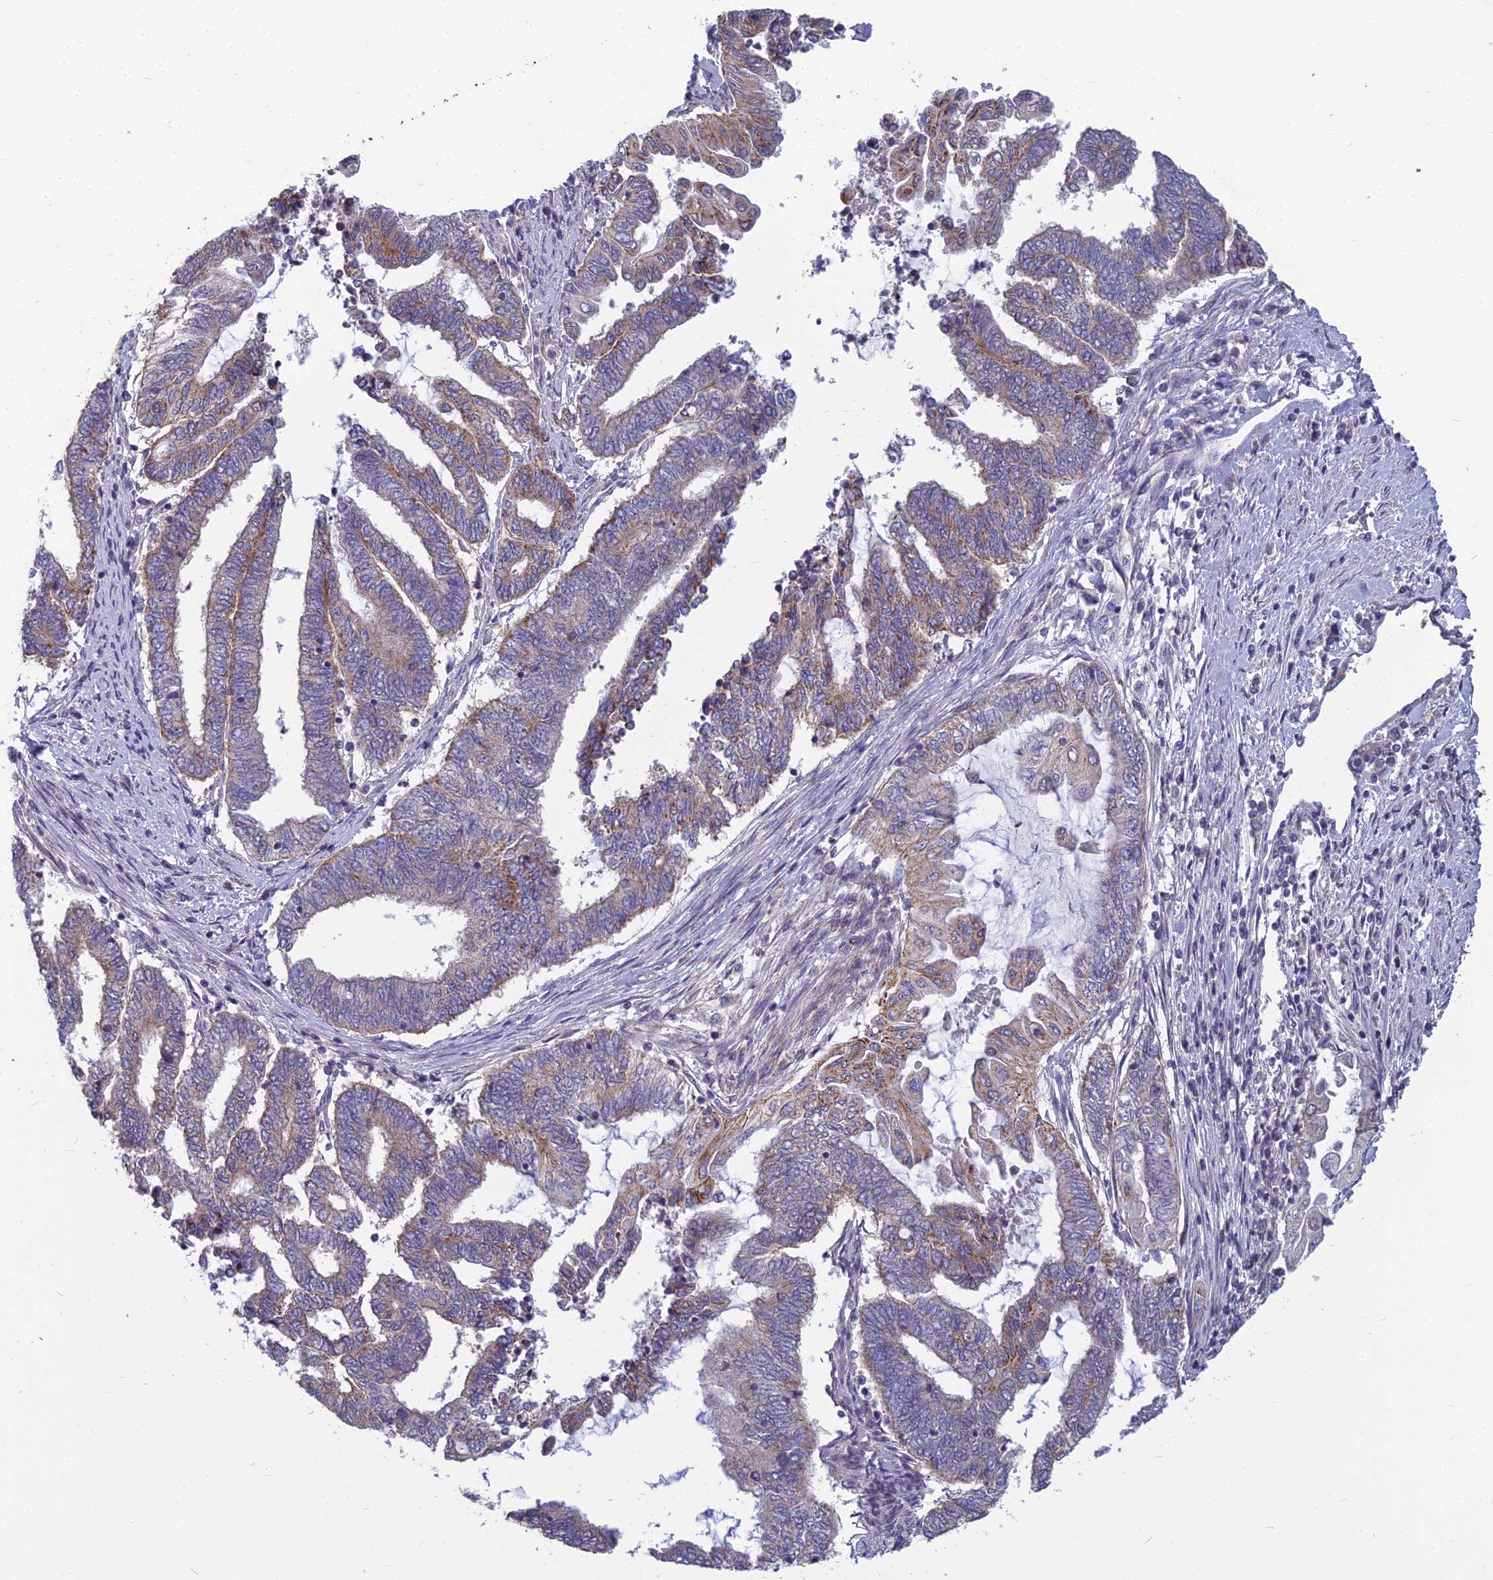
{"staining": {"intensity": "moderate", "quantity": "25%-75%", "location": "cytoplasmic/membranous"}, "tissue": "endometrial cancer", "cell_type": "Tumor cells", "image_type": "cancer", "snomed": [{"axis": "morphology", "description": "Adenocarcinoma, NOS"}, {"axis": "topography", "description": "Uterus"}, {"axis": "topography", "description": "Endometrium"}], "caption": "This histopathology image shows immunohistochemistry staining of human adenocarcinoma (endometrial), with medium moderate cytoplasmic/membranous positivity in about 25%-75% of tumor cells.", "gene": "COX20", "patient": {"sex": "female", "age": 70}}